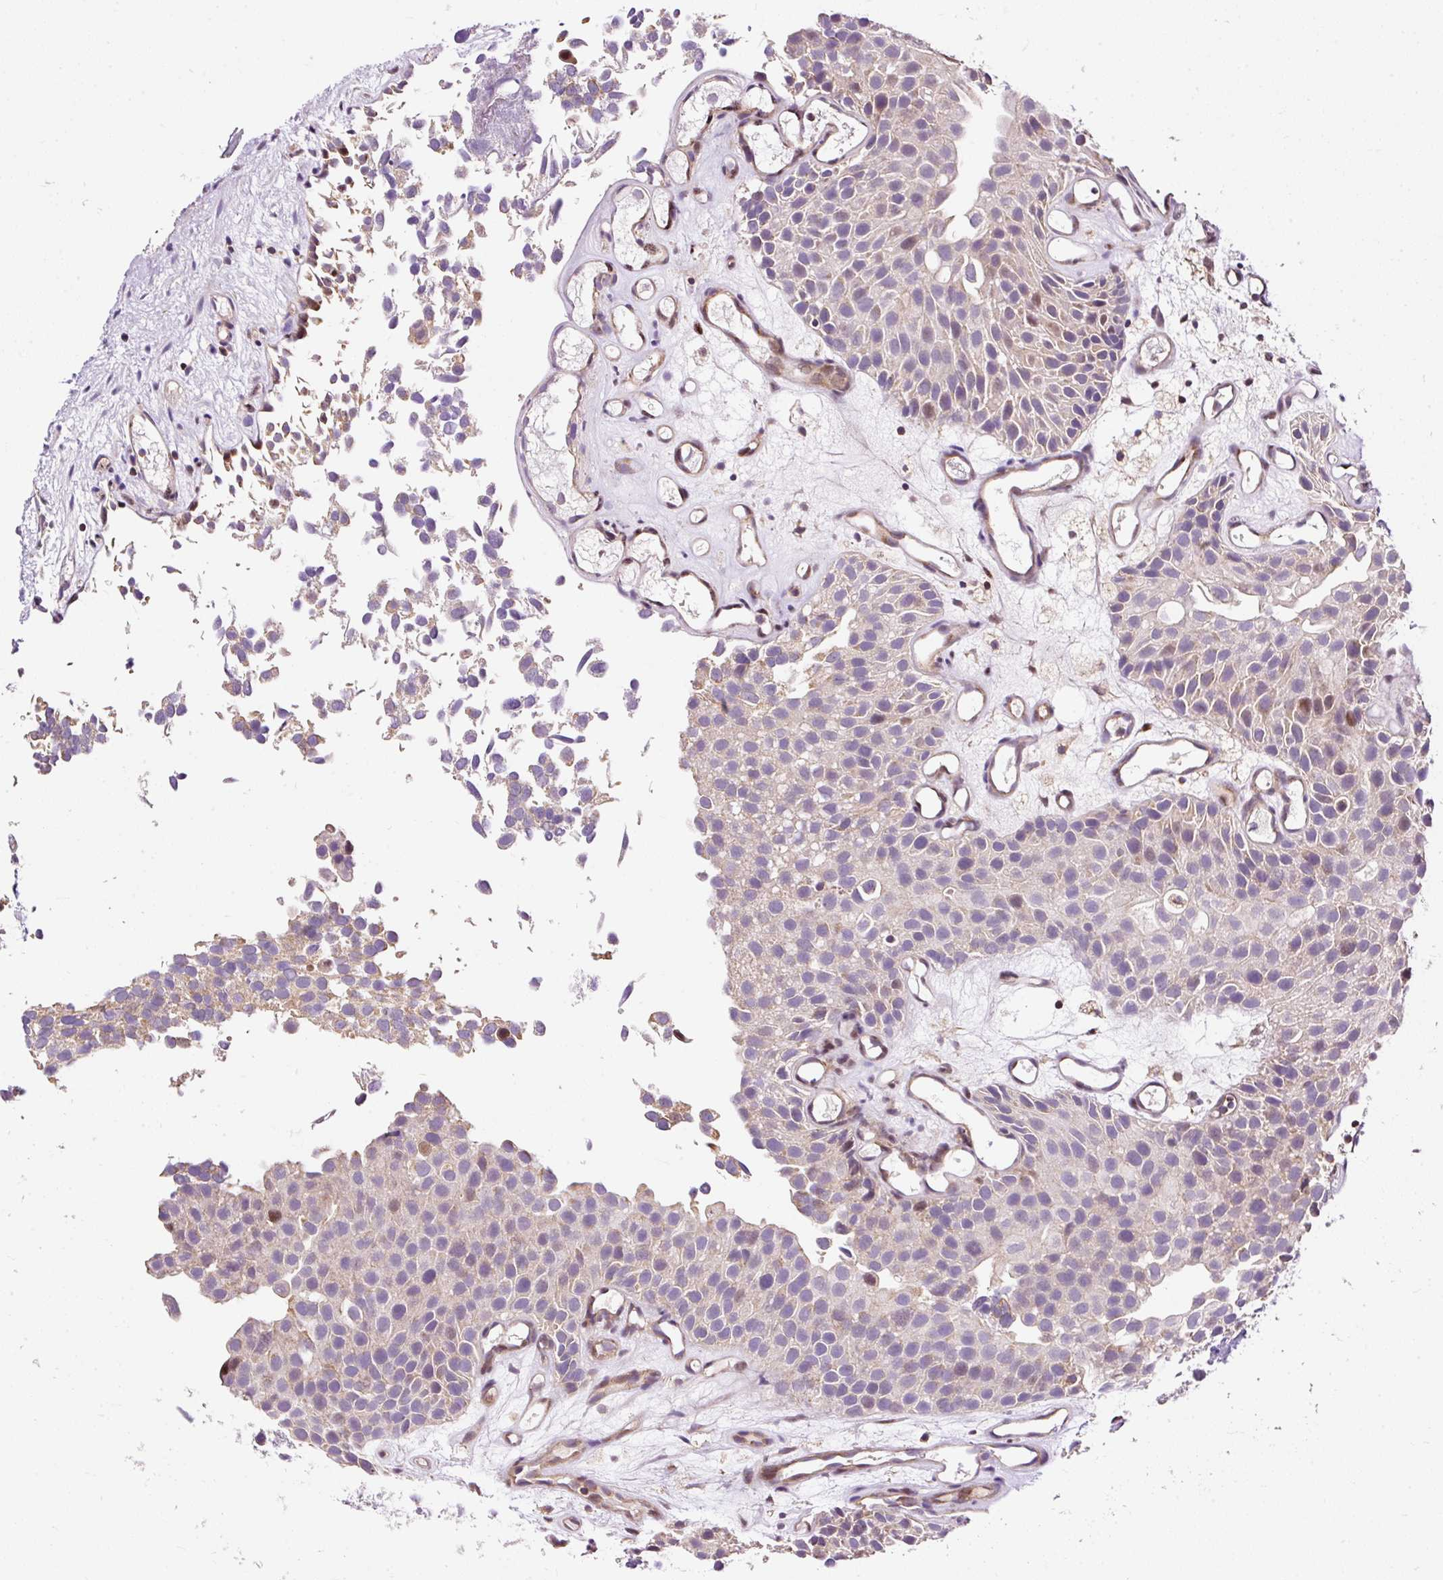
{"staining": {"intensity": "moderate", "quantity": "<25%", "location": "nuclear"}, "tissue": "urothelial cancer", "cell_type": "Tumor cells", "image_type": "cancer", "snomed": [{"axis": "morphology", "description": "Urothelial carcinoma, Low grade"}, {"axis": "topography", "description": "Urinary bladder"}], "caption": "DAB (3,3'-diaminobenzidine) immunohistochemical staining of urothelial cancer shows moderate nuclear protein positivity in about <25% of tumor cells.", "gene": "BOLA3", "patient": {"sex": "male", "age": 88}}